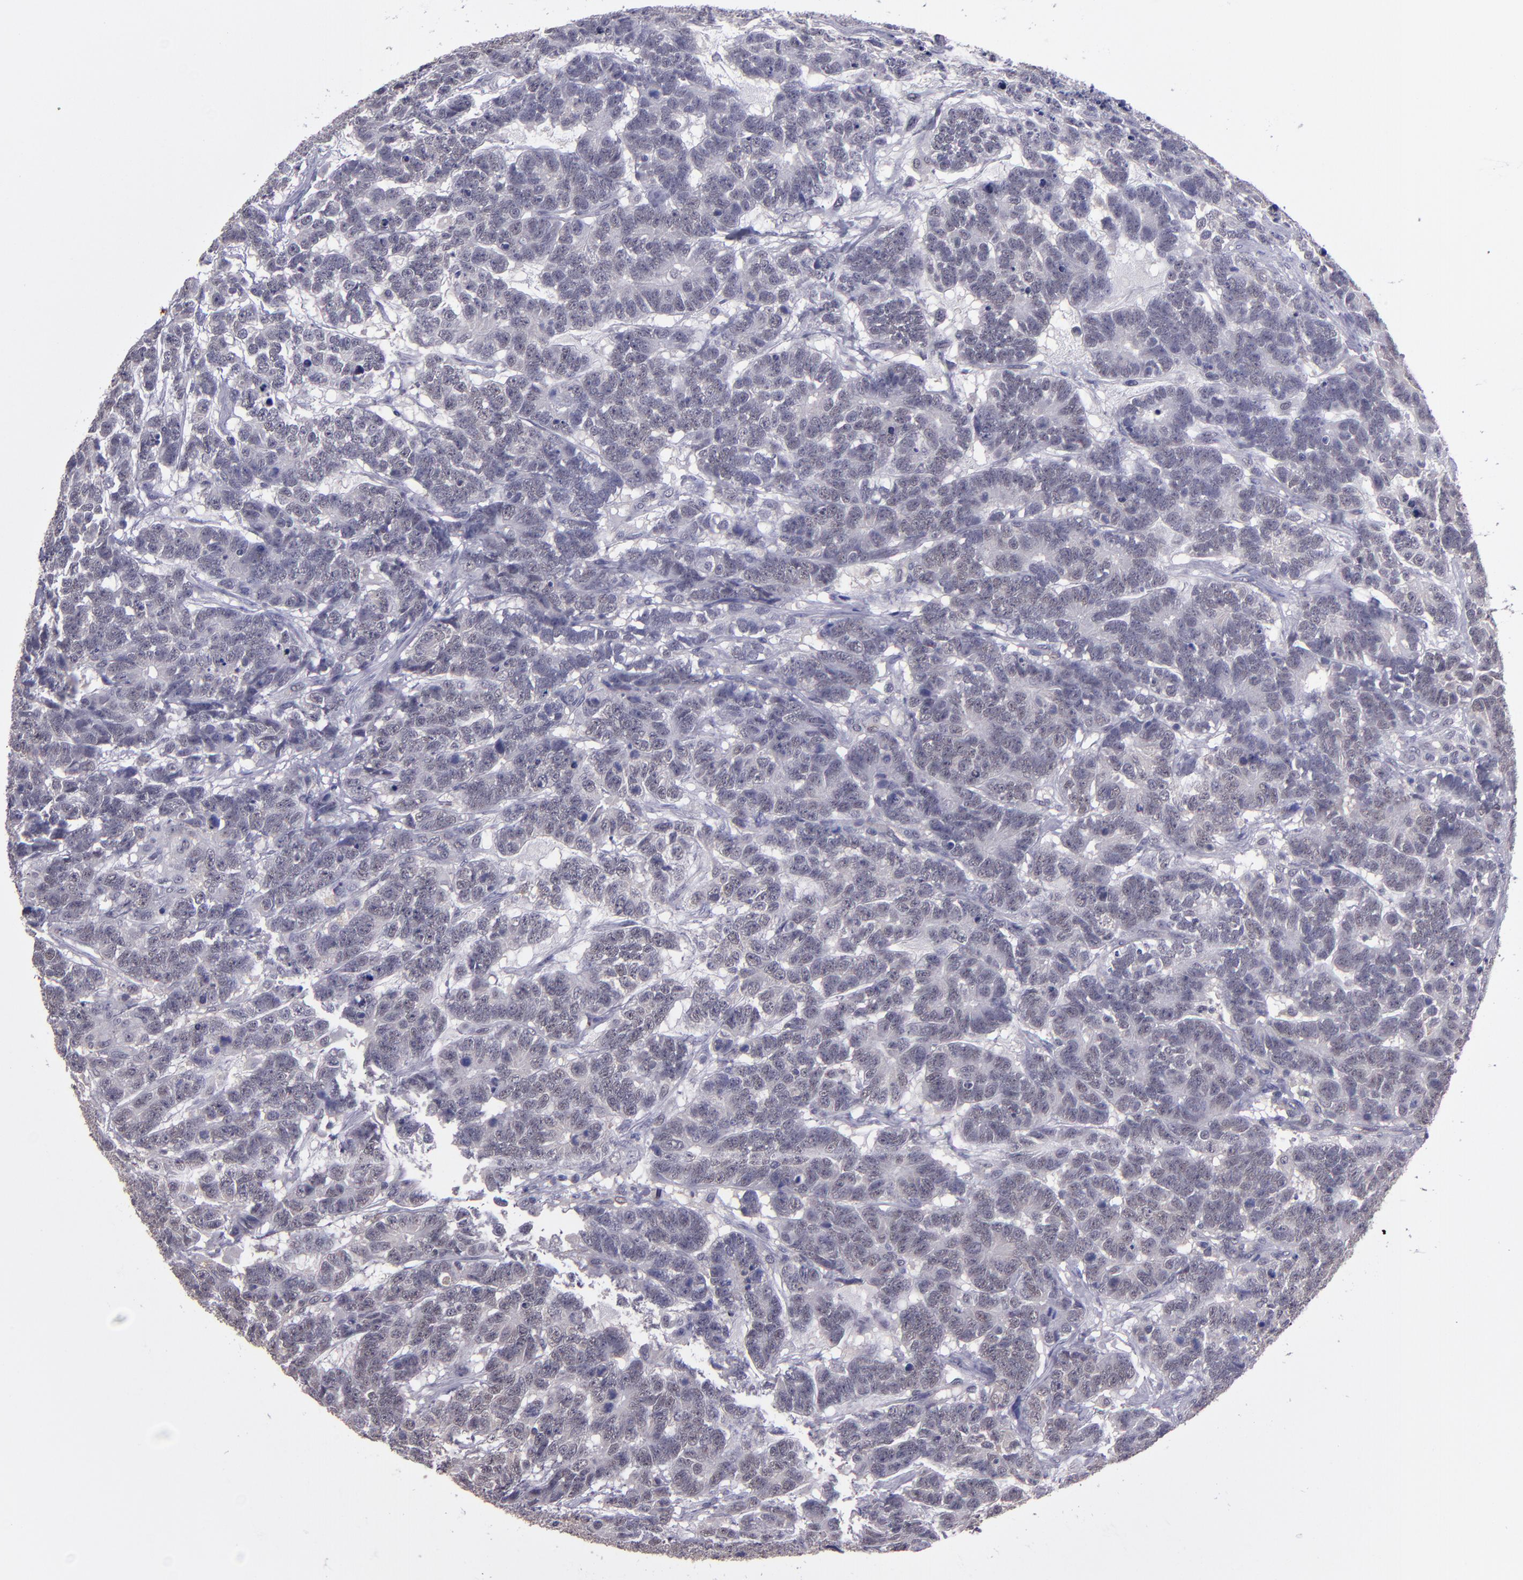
{"staining": {"intensity": "negative", "quantity": "none", "location": "none"}, "tissue": "testis cancer", "cell_type": "Tumor cells", "image_type": "cancer", "snomed": [{"axis": "morphology", "description": "Carcinoma, Embryonal, NOS"}, {"axis": "topography", "description": "Testis"}], "caption": "A histopathology image of human testis embryonal carcinoma is negative for staining in tumor cells.", "gene": "CEBPE", "patient": {"sex": "male", "age": 26}}